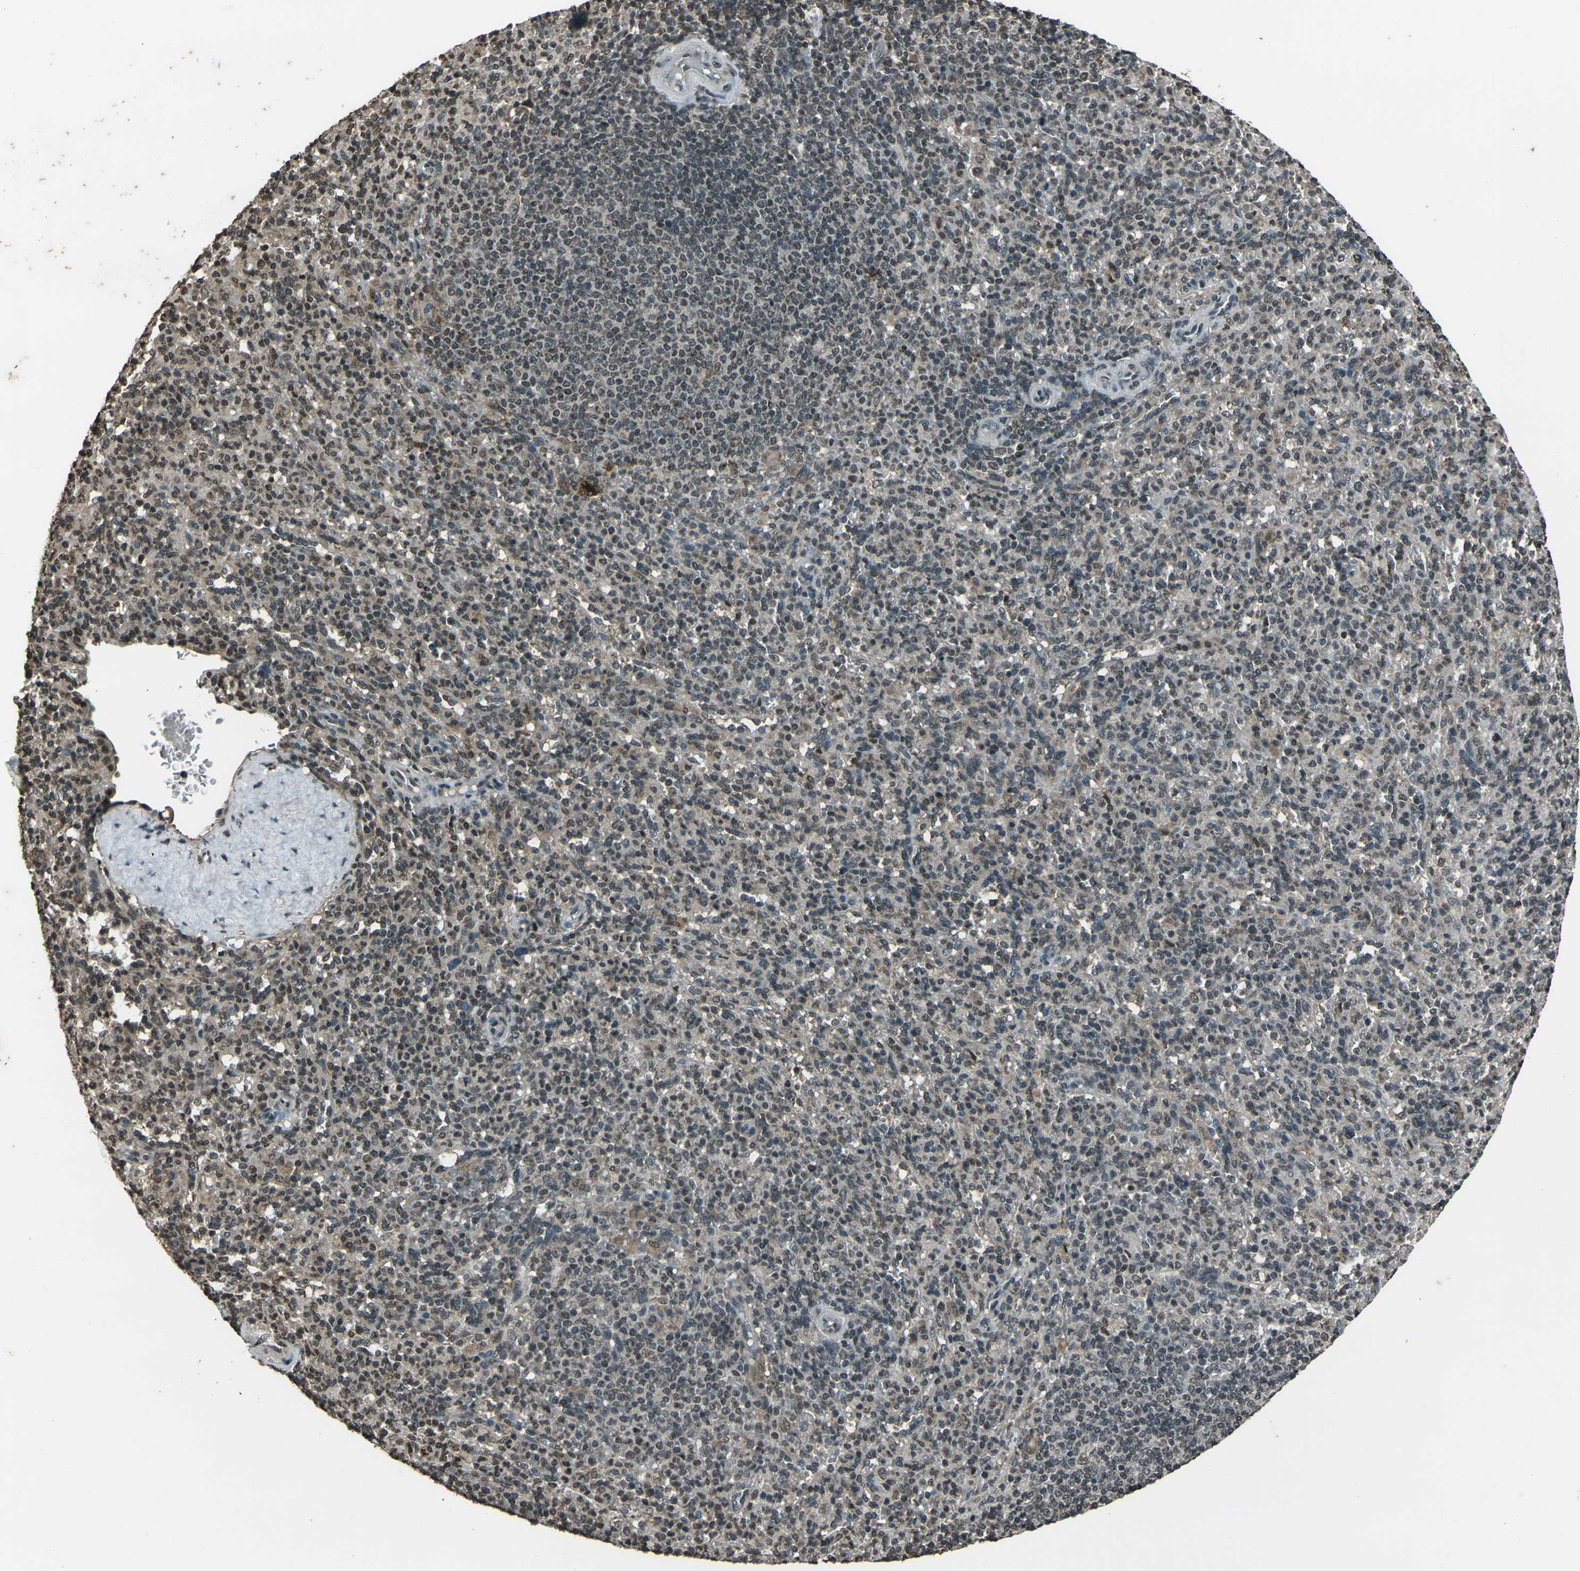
{"staining": {"intensity": "weak", "quantity": "25%-75%", "location": "cytoplasmic/membranous,nuclear"}, "tissue": "spleen", "cell_type": "Cells in red pulp", "image_type": "normal", "snomed": [{"axis": "morphology", "description": "Normal tissue, NOS"}, {"axis": "topography", "description": "Spleen"}], "caption": "Cells in red pulp reveal low levels of weak cytoplasmic/membranous,nuclear positivity in about 25%-75% of cells in unremarkable human spleen.", "gene": "PRPF8", "patient": {"sex": "male", "age": 36}}